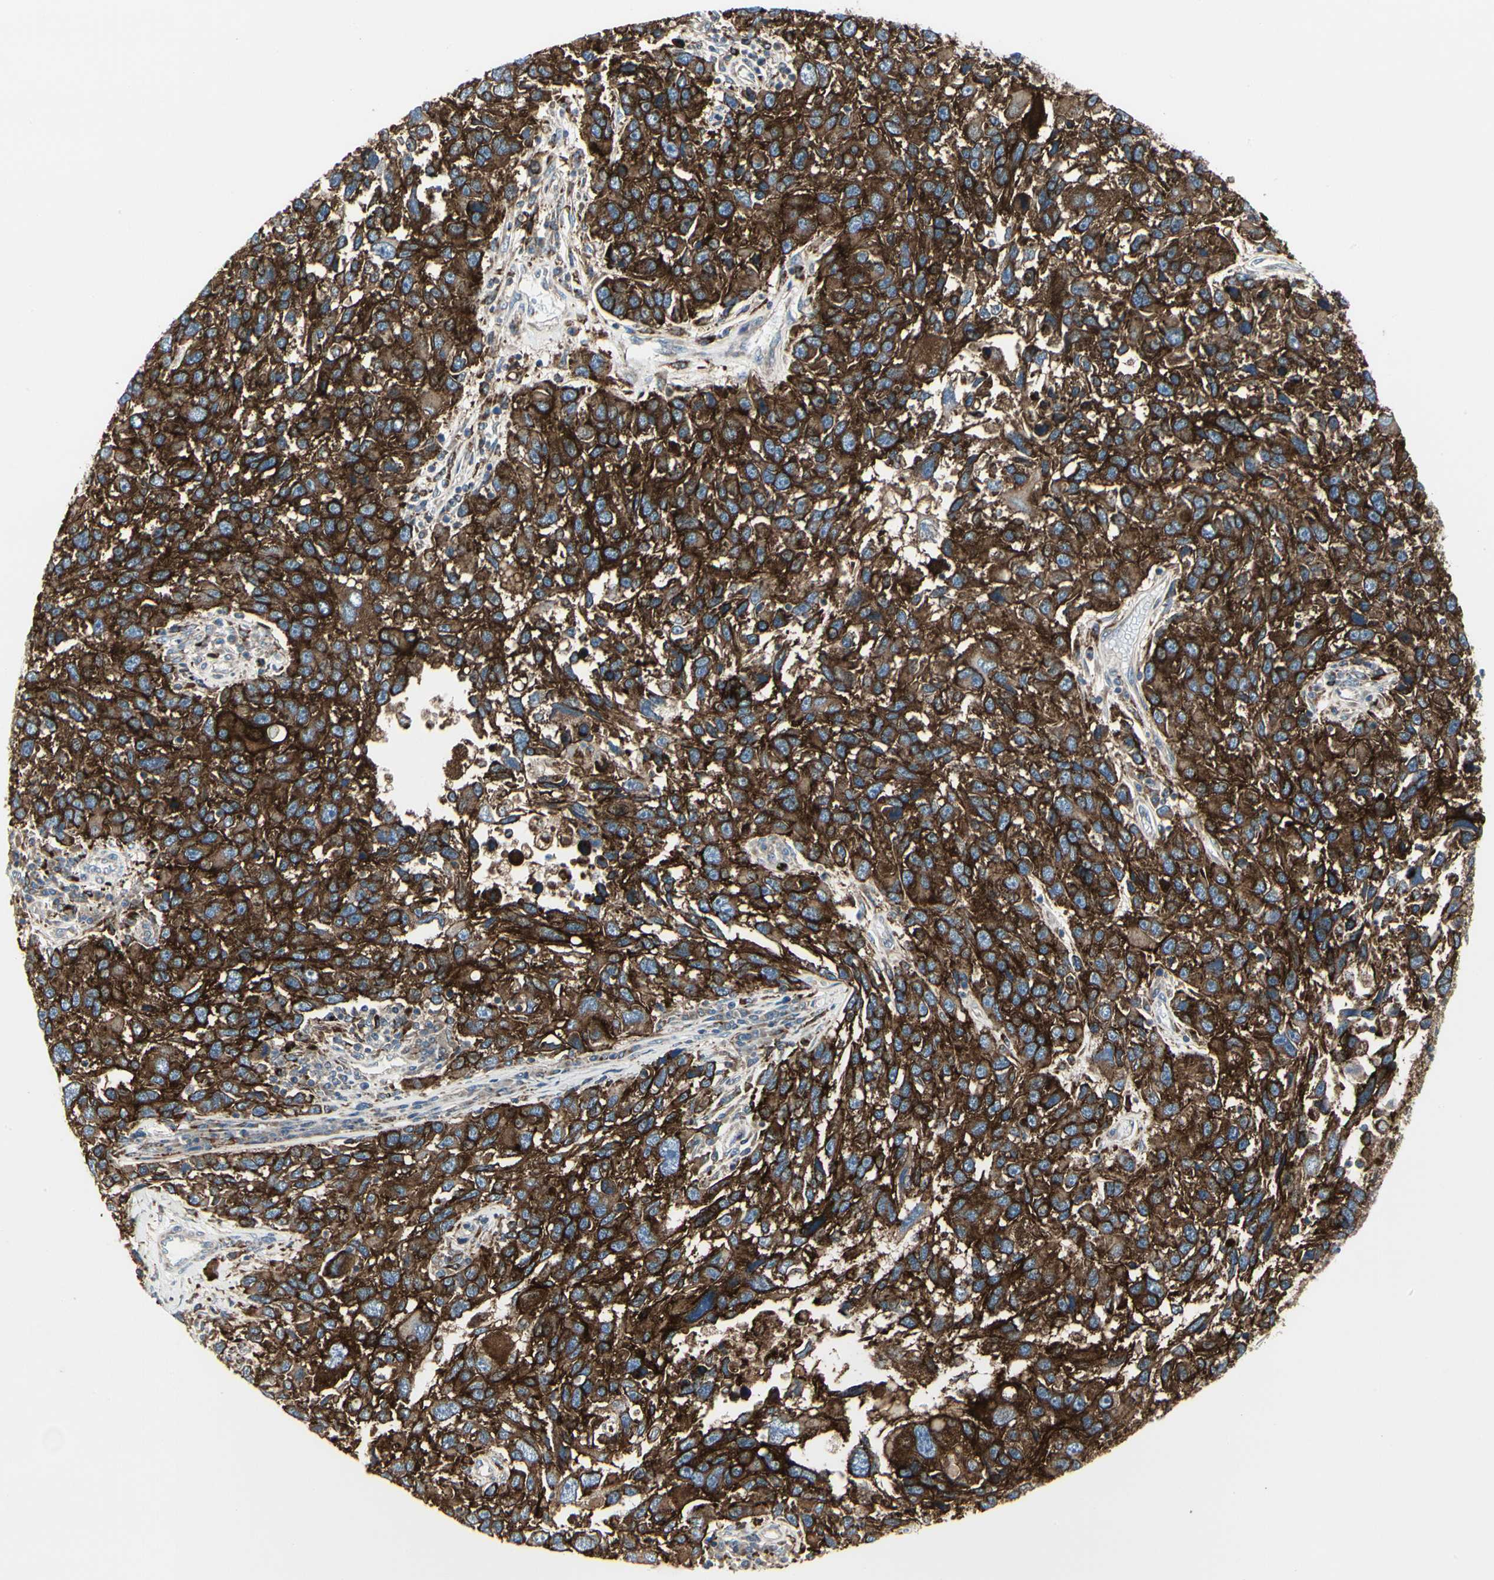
{"staining": {"intensity": "strong", "quantity": ">75%", "location": "cytoplasmic/membranous"}, "tissue": "melanoma", "cell_type": "Tumor cells", "image_type": "cancer", "snomed": [{"axis": "morphology", "description": "Malignant melanoma, NOS"}, {"axis": "topography", "description": "Skin"}], "caption": "The image shows immunohistochemical staining of malignant melanoma. There is strong cytoplasmic/membranous expression is present in about >75% of tumor cells.", "gene": "ATP6V1B2", "patient": {"sex": "male", "age": 53}}